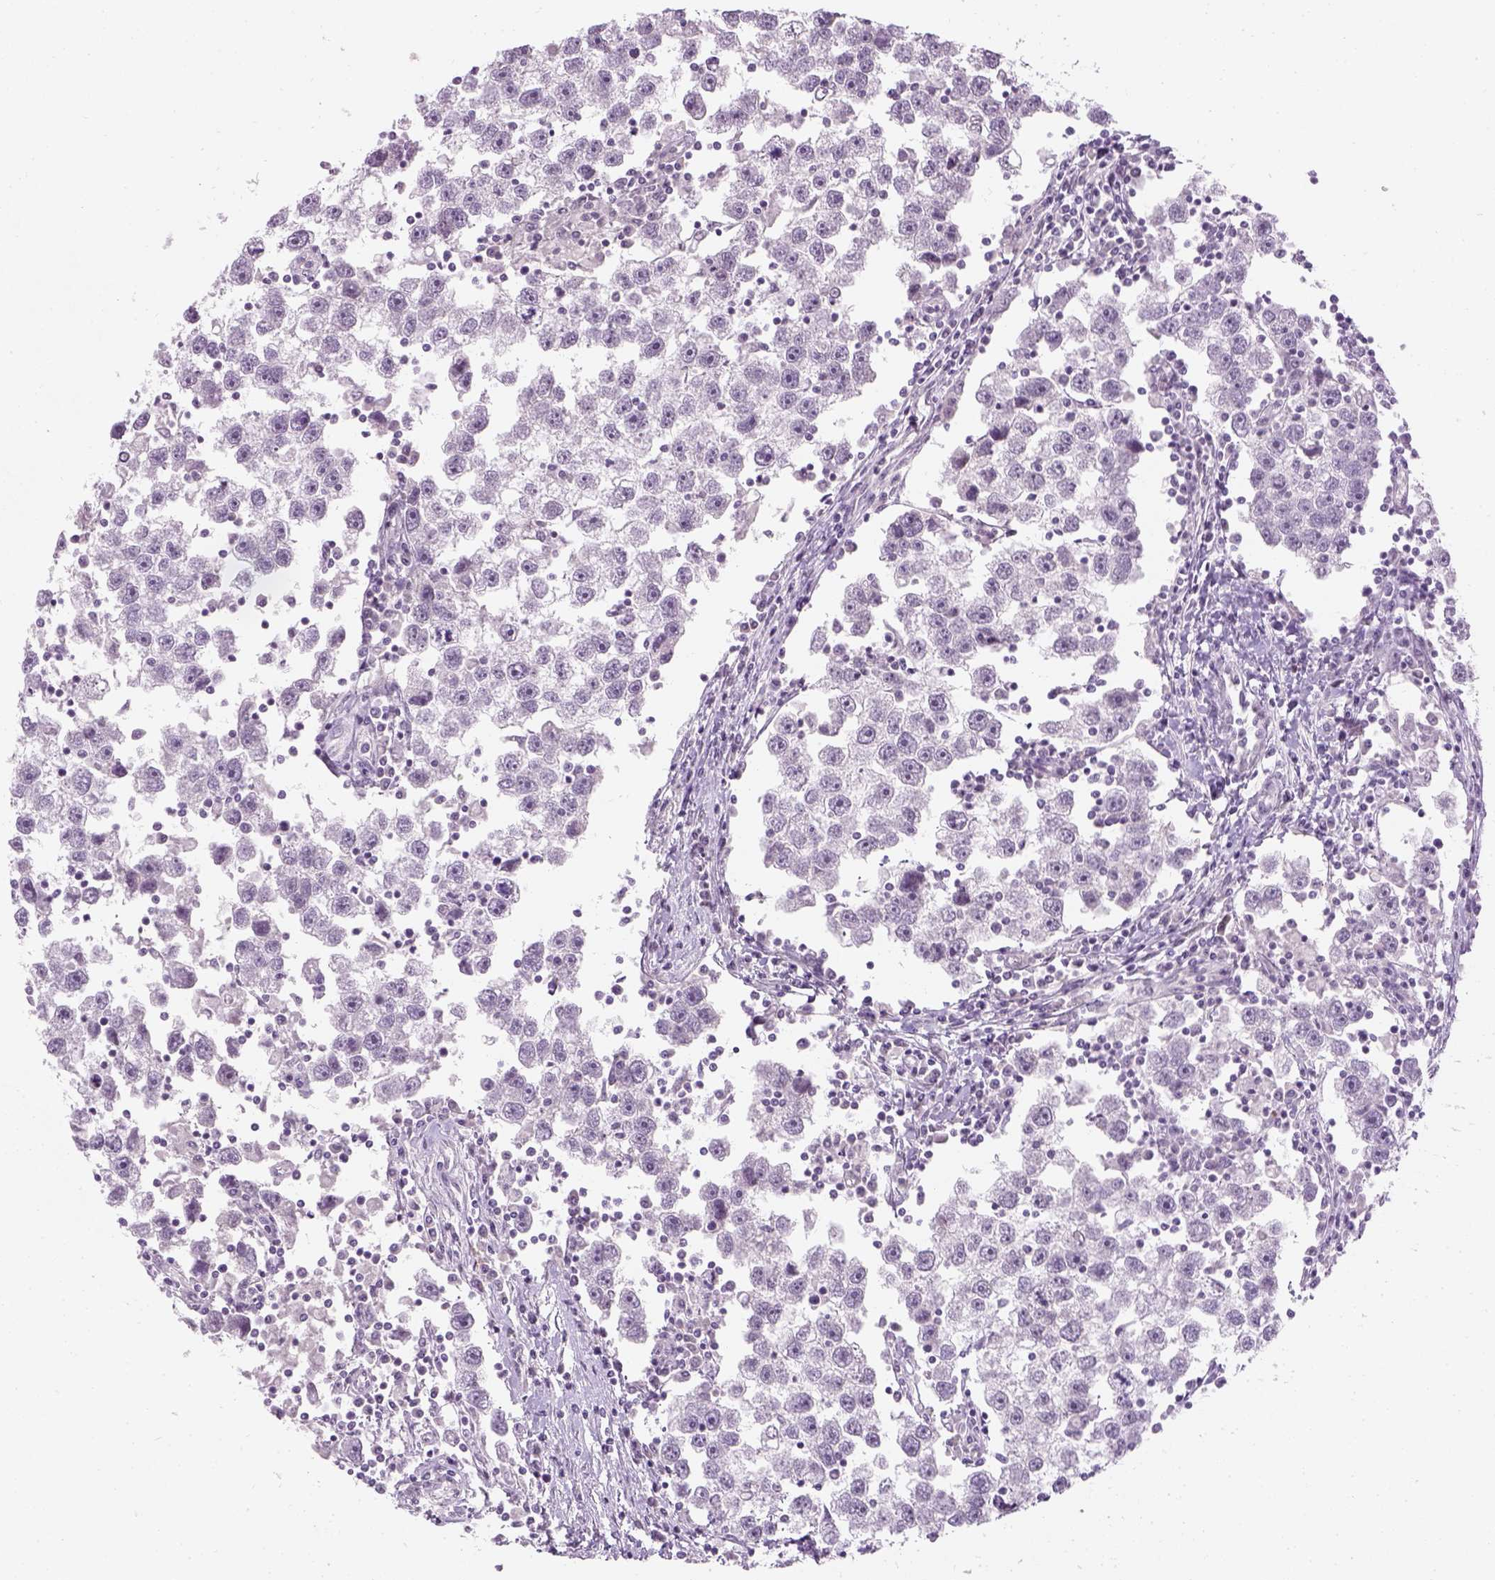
{"staining": {"intensity": "negative", "quantity": "none", "location": "none"}, "tissue": "testis cancer", "cell_type": "Tumor cells", "image_type": "cancer", "snomed": [{"axis": "morphology", "description": "Seminoma, NOS"}, {"axis": "topography", "description": "Testis"}], "caption": "Immunohistochemistry (IHC) of testis seminoma demonstrates no staining in tumor cells.", "gene": "TH", "patient": {"sex": "male", "age": 30}}